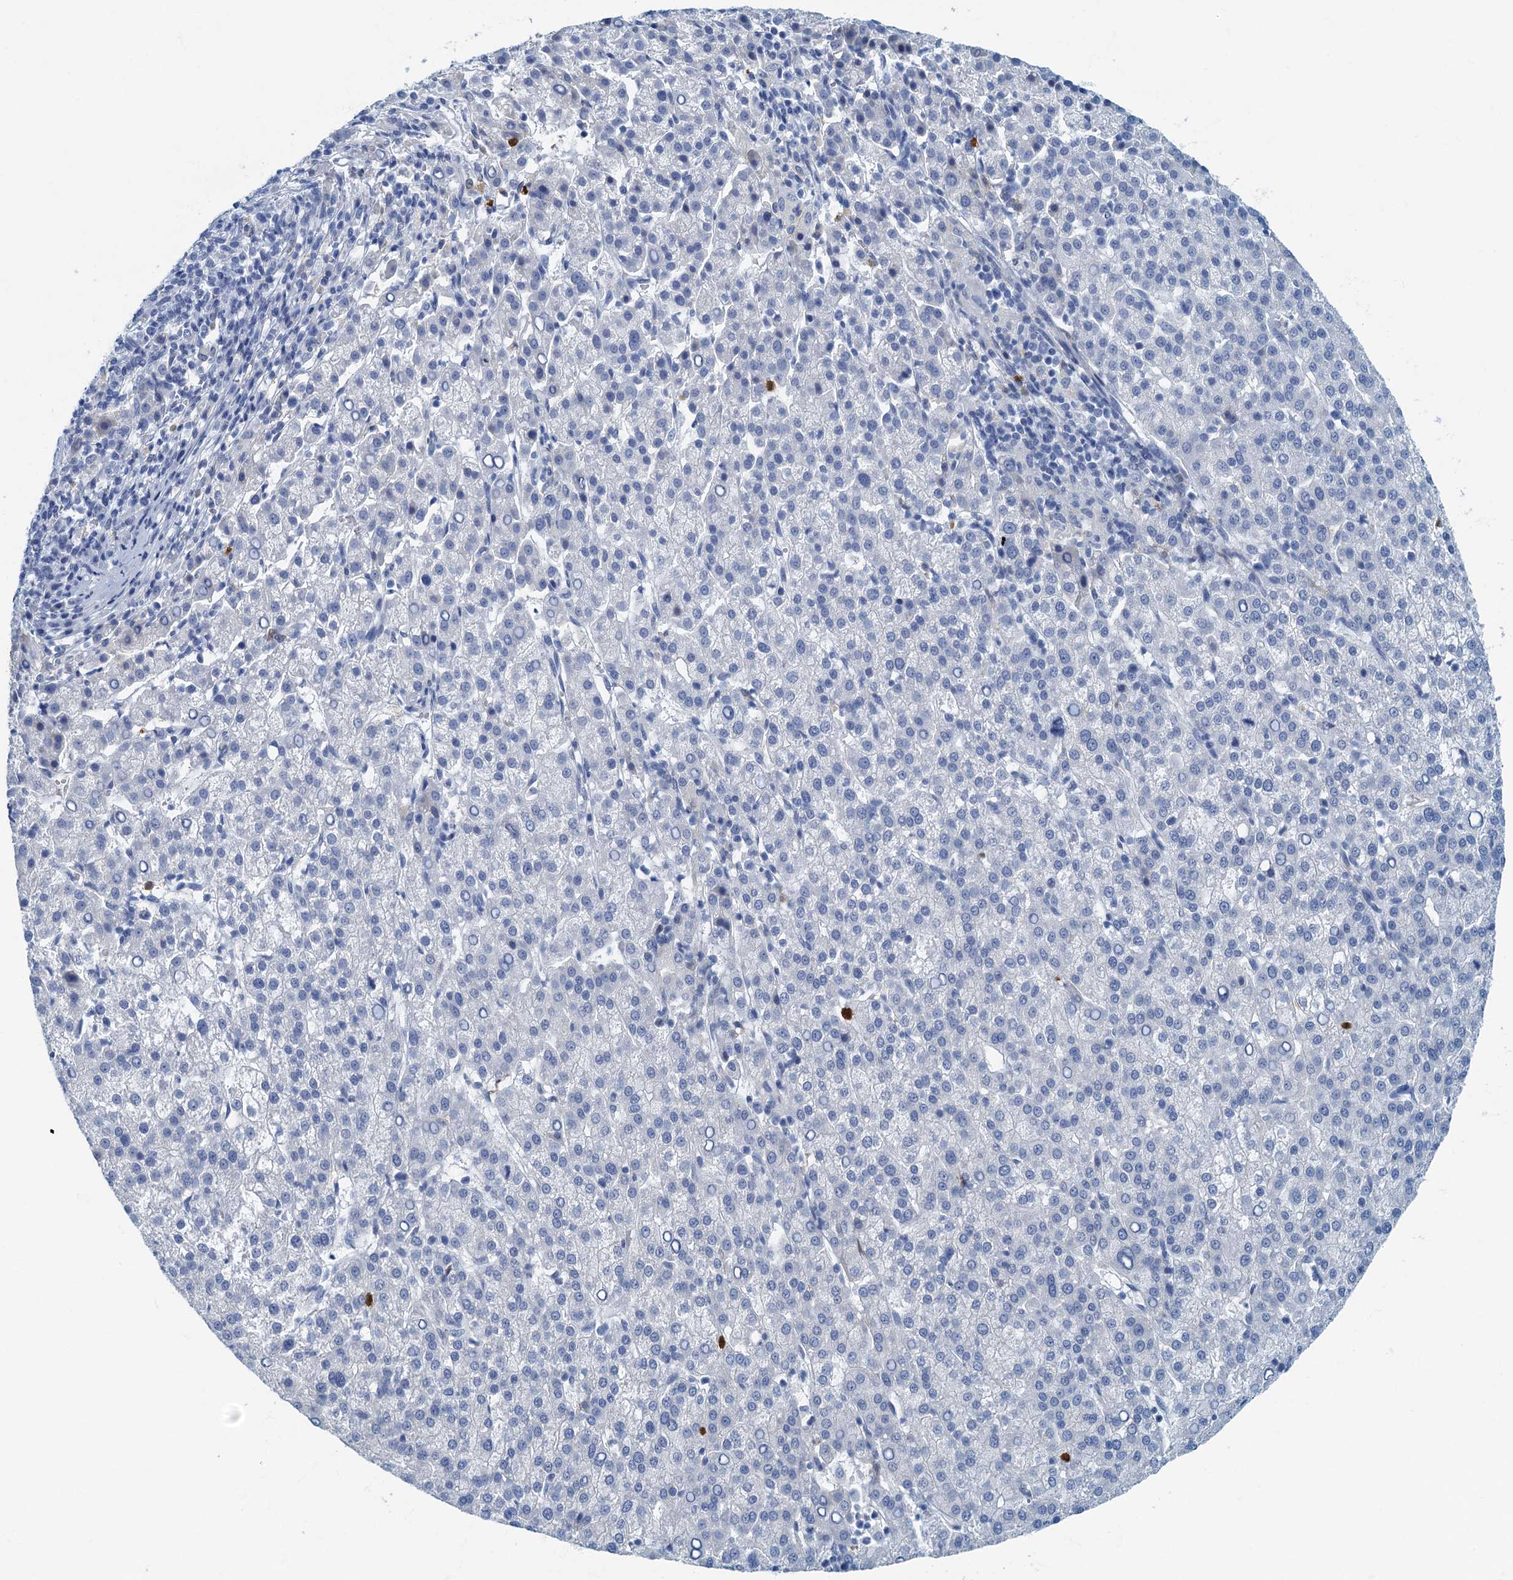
{"staining": {"intensity": "negative", "quantity": "none", "location": "none"}, "tissue": "liver cancer", "cell_type": "Tumor cells", "image_type": "cancer", "snomed": [{"axis": "morphology", "description": "Carcinoma, Hepatocellular, NOS"}, {"axis": "topography", "description": "Liver"}], "caption": "The photomicrograph shows no significant staining in tumor cells of liver cancer.", "gene": "ANKDD1A", "patient": {"sex": "female", "age": 58}}